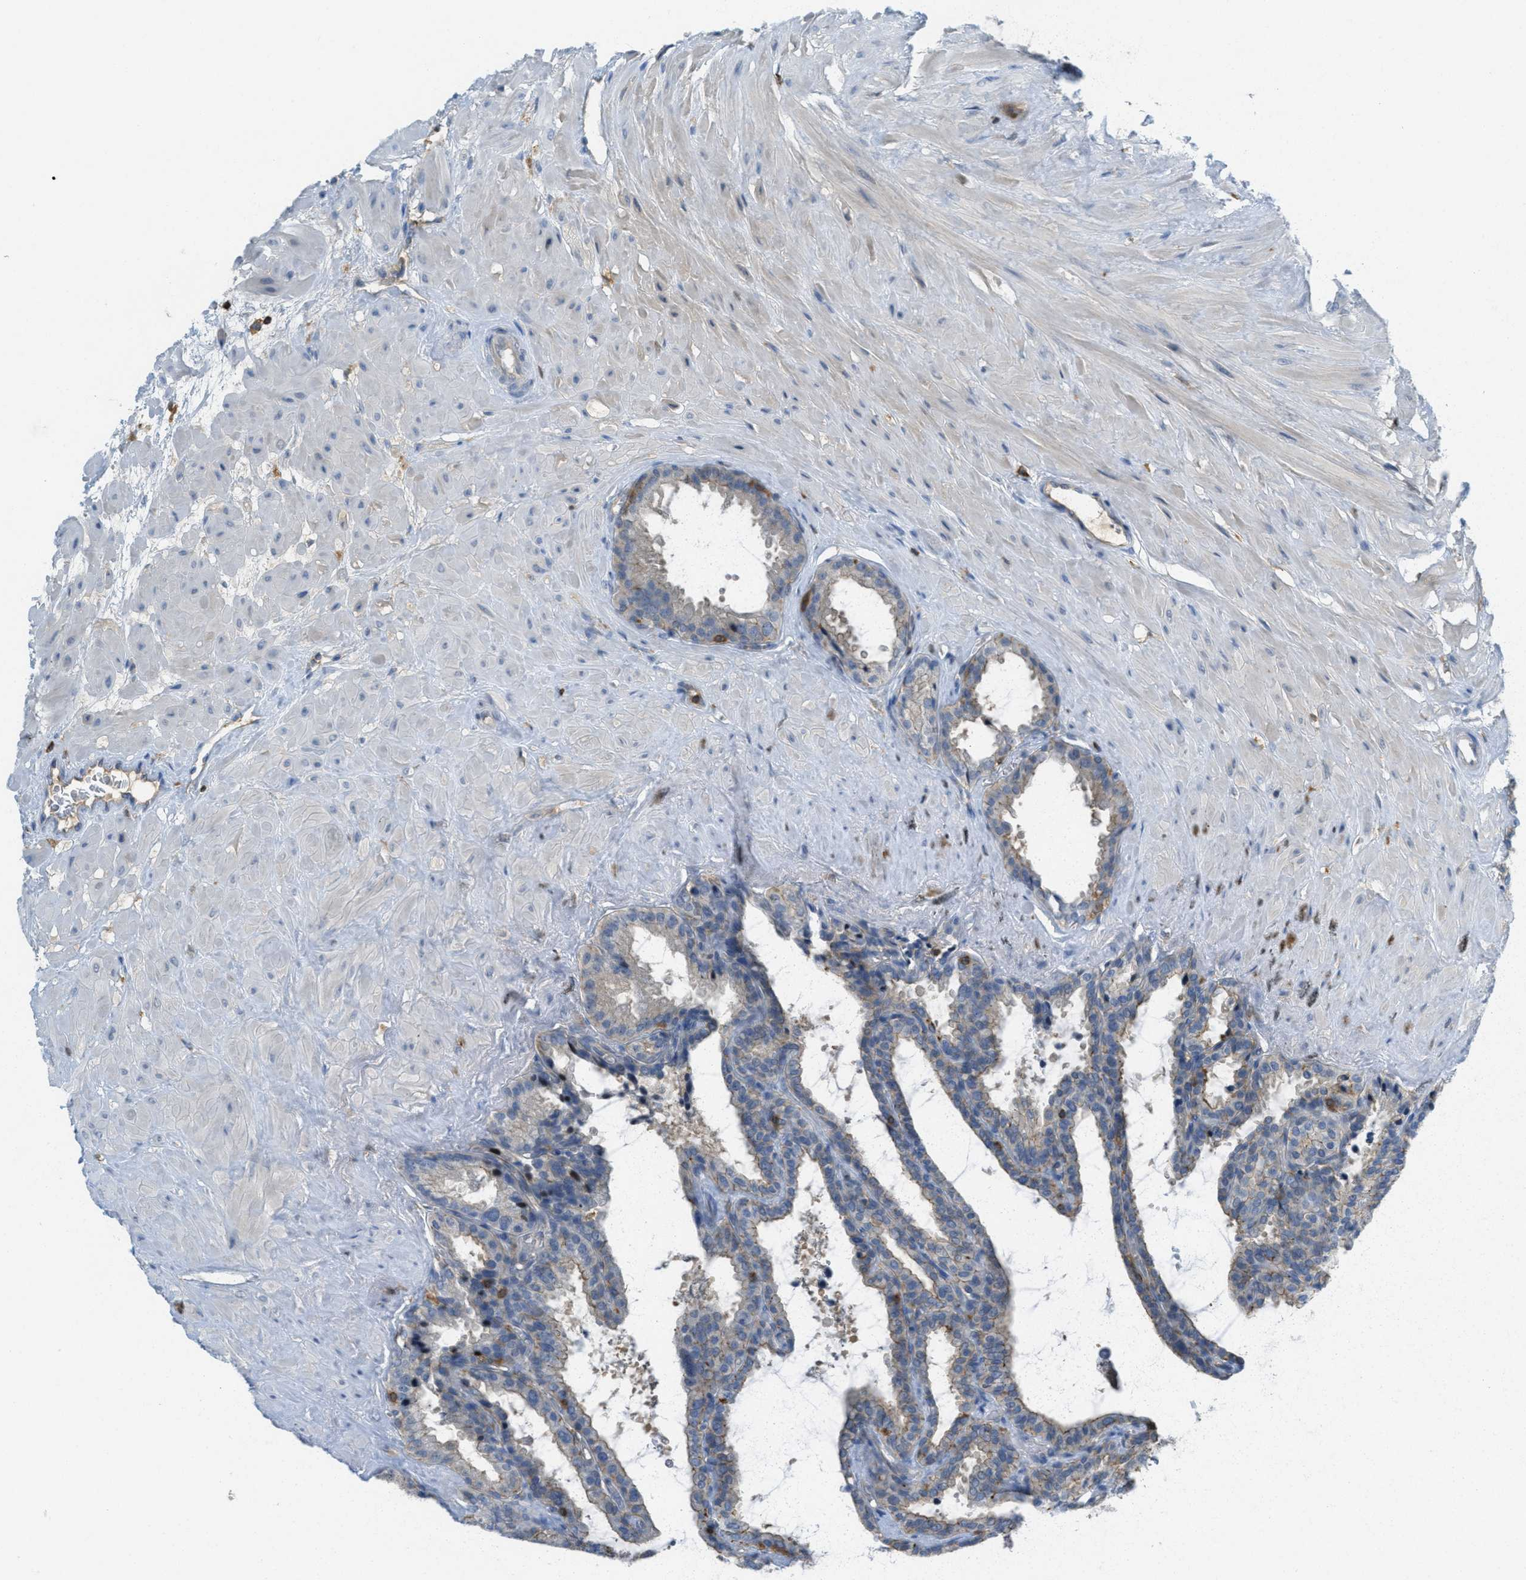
{"staining": {"intensity": "weak", "quantity": "<25%", "location": "cytoplasmic/membranous"}, "tissue": "seminal vesicle", "cell_type": "Glandular cells", "image_type": "normal", "snomed": [{"axis": "morphology", "description": "Normal tissue, NOS"}, {"axis": "topography", "description": "Seminal veicle"}], "caption": "IHC micrograph of normal seminal vesicle: seminal vesicle stained with DAB demonstrates no significant protein positivity in glandular cells.", "gene": "GRIK2", "patient": {"sex": "male", "age": 46}}